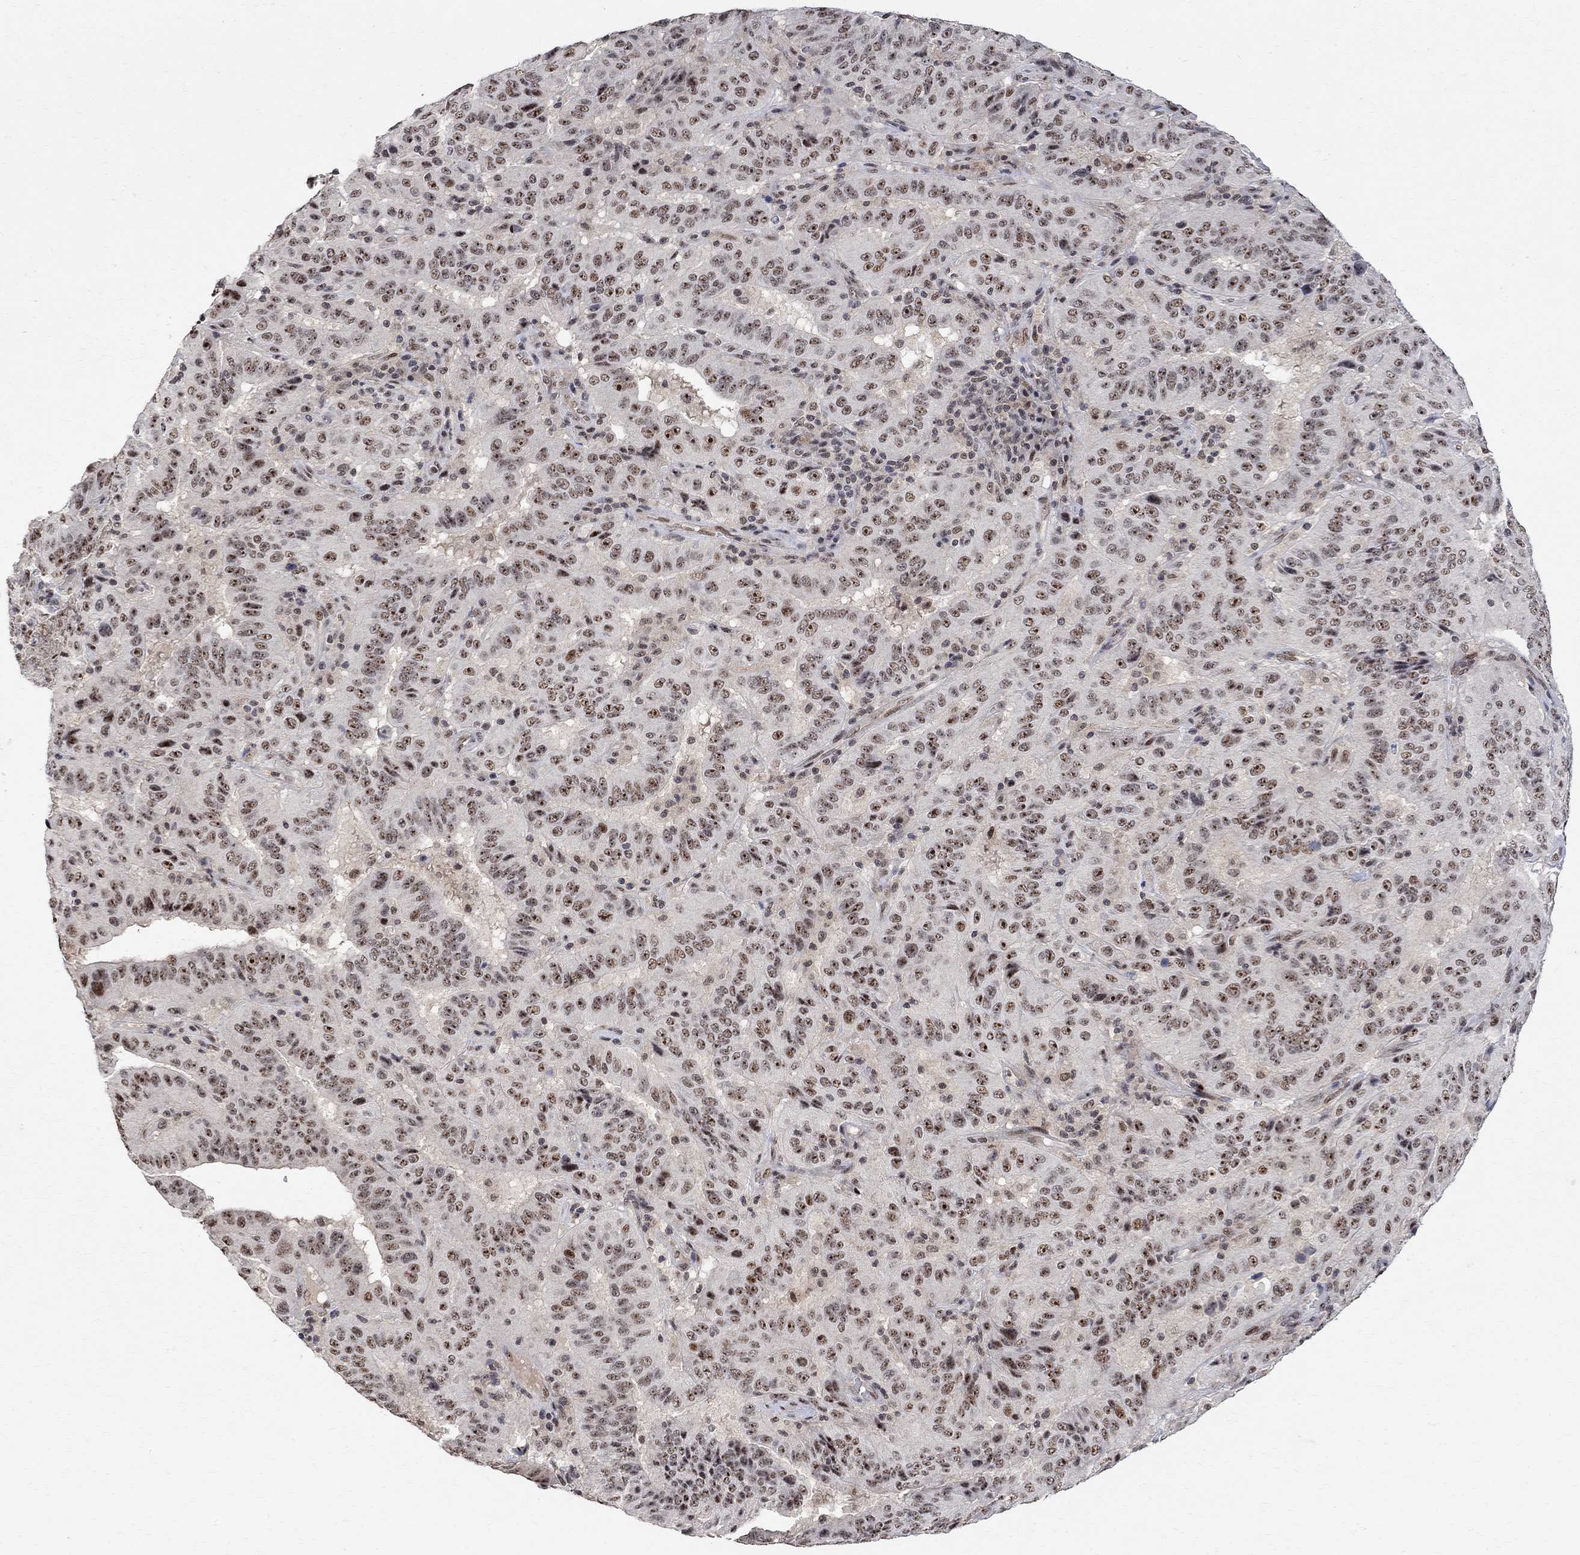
{"staining": {"intensity": "strong", "quantity": "<25%", "location": "nuclear"}, "tissue": "pancreatic cancer", "cell_type": "Tumor cells", "image_type": "cancer", "snomed": [{"axis": "morphology", "description": "Adenocarcinoma, NOS"}, {"axis": "topography", "description": "Pancreas"}], "caption": "A high-resolution photomicrograph shows IHC staining of pancreatic cancer, which exhibits strong nuclear staining in approximately <25% of tumor cells. Nuclei are stained in blue.", "gene": "E4F1", "patient": {"sex": "male", "age": 63}}